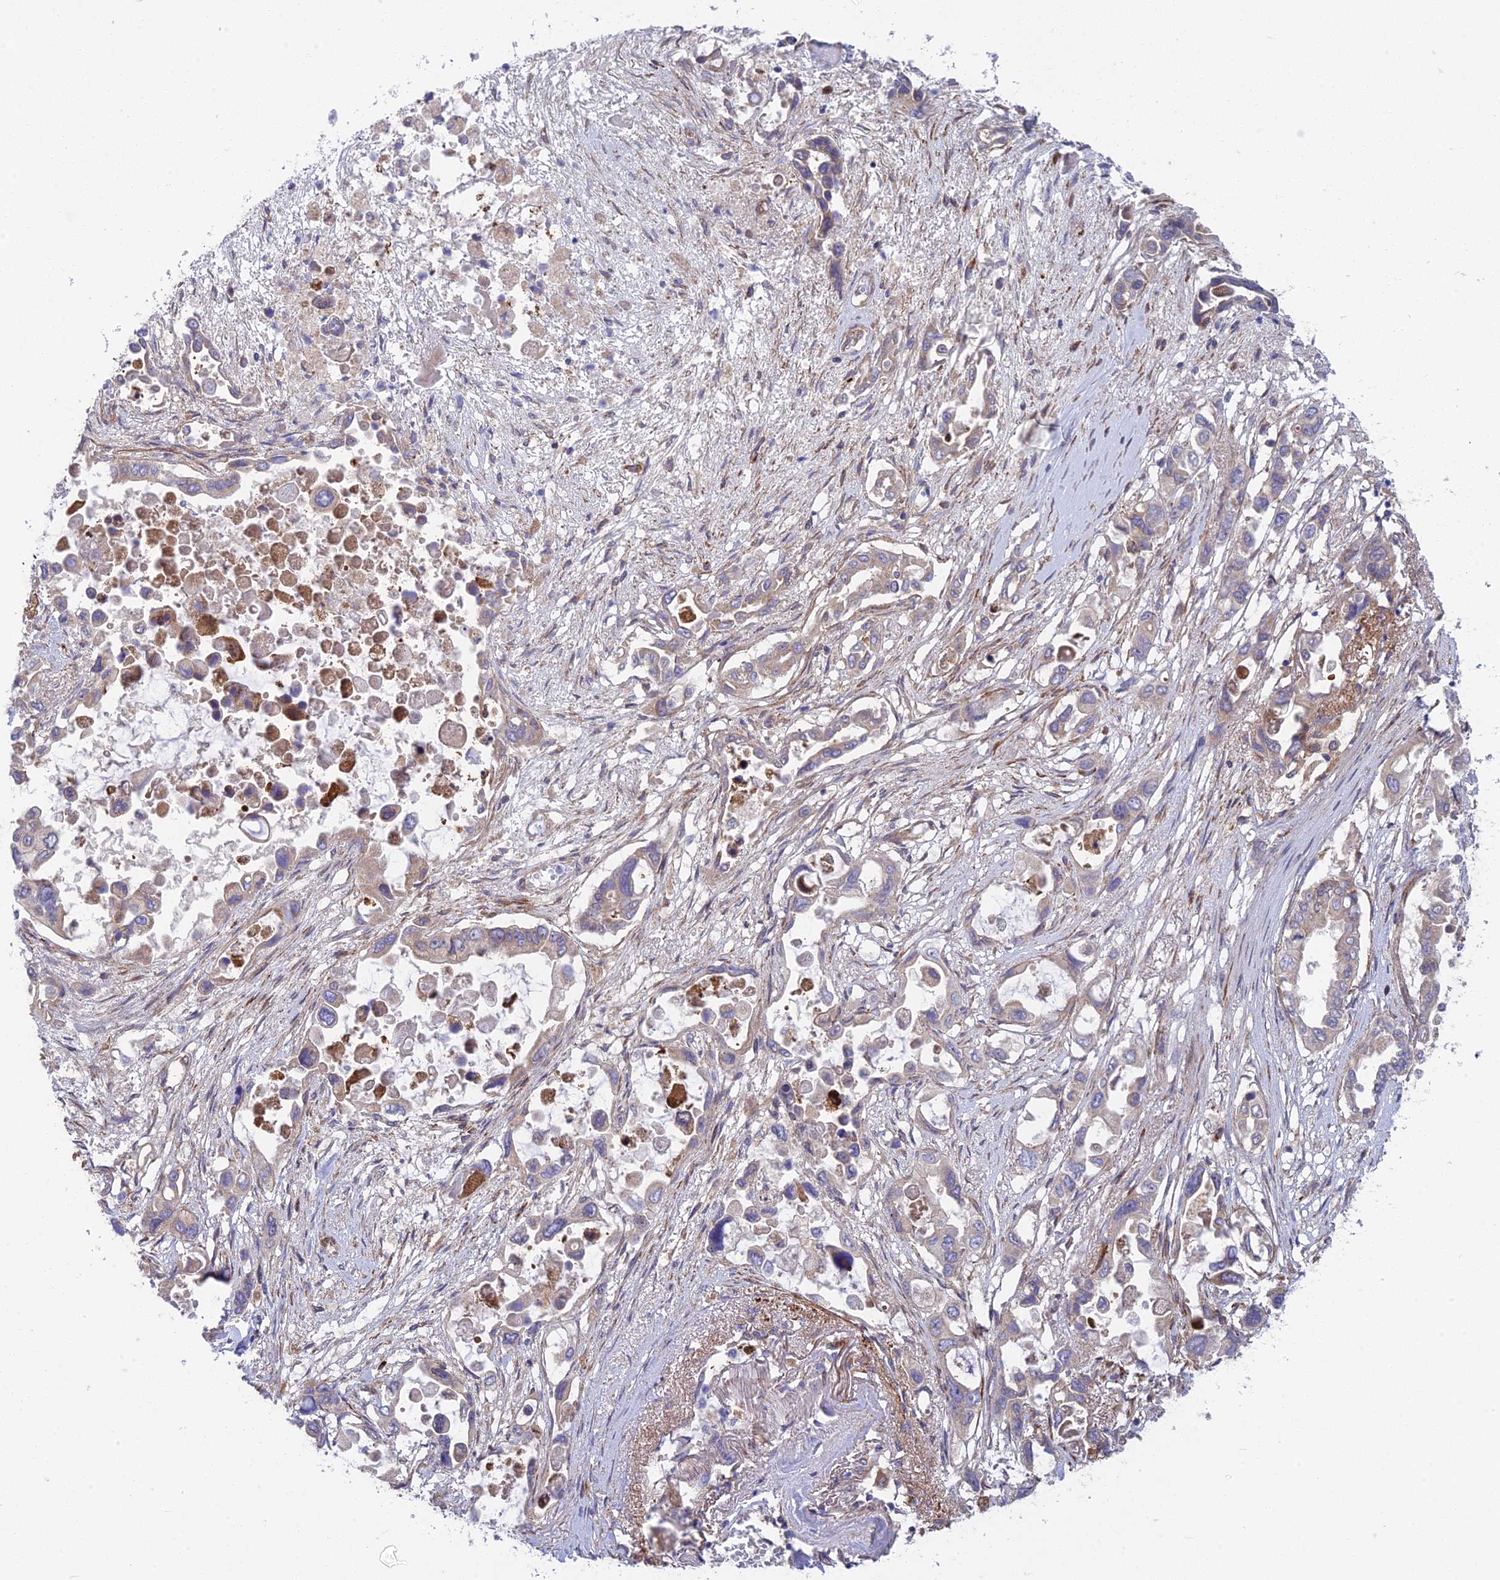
{"staining": {"intensity": "weak", "quantity": "25%-75%", "location": "cytoplasmic/membranous"}, "tissue": "pancreatic cancer", "cell_type": "Tumor cells", "image_type": "cancer", "snomed": [{"axis": "morphology", "description": "Adenocarcinoma, NOS"}, {"axis": "topography", "description": "Pancreas"}], "caption": "About 25%-75% of tumor cells in human pancreatic cancer (adenocarcinoma) demonstrate weak cytoplasmic/membranous protein expression as visualized by brown immunohistochemical staining.", "gene": "INCA1", "patient": {"sex": "male", "age": 92}}